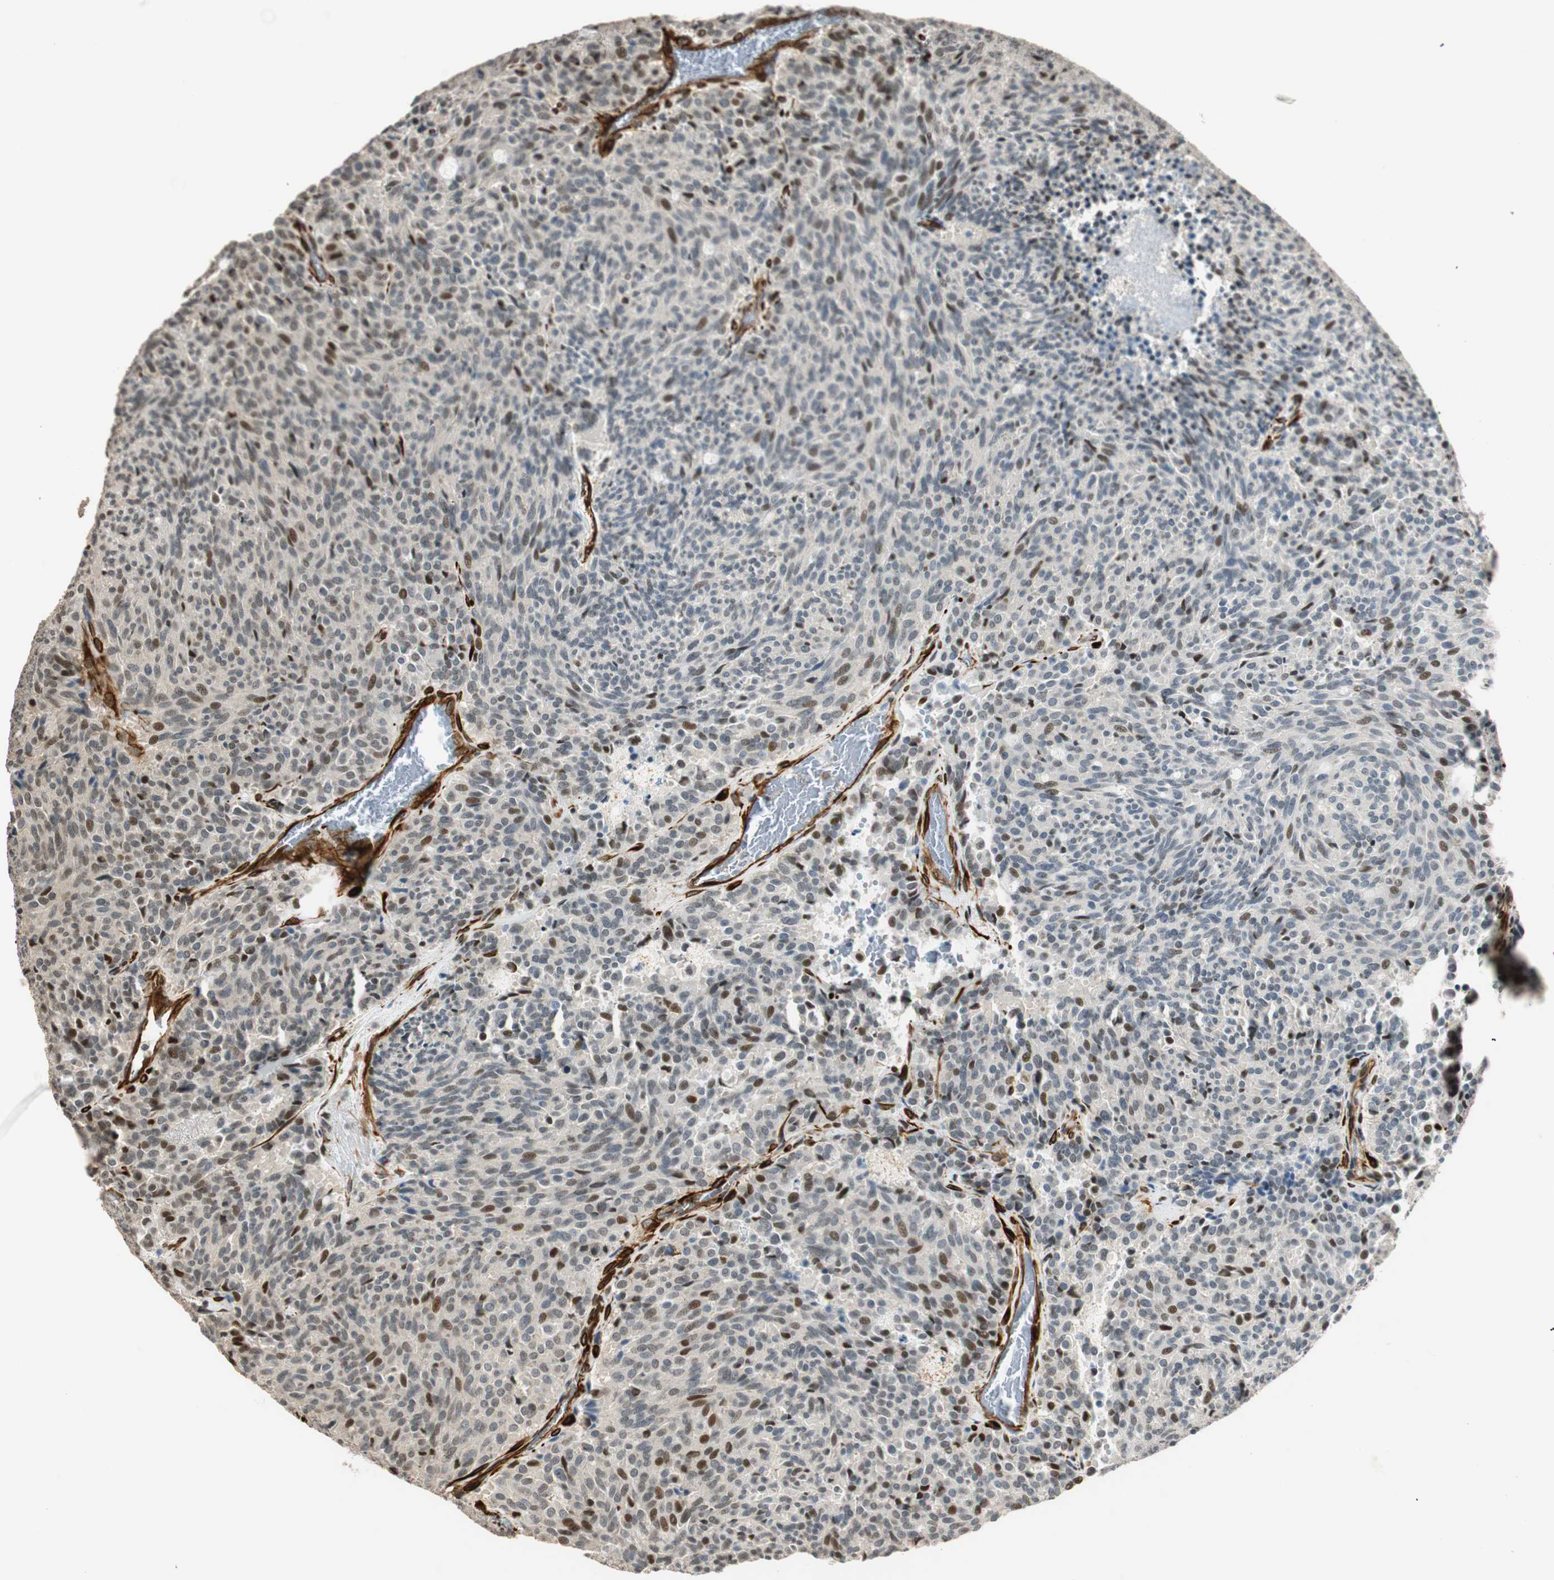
{"staining": {"intensity": "weak", "quantity": "<25%", "location": "cytoplasmic/membranous,nuclear"}, "tissue": "carcinoid", "cell_type": "Tumor cells", "image_type": "cancer", "snomed": [{"axis": "morphology", "description": "Carcinoid, malignant, NOS"}, {"axis": "topography", "description": "Pancreas"}], "caption": "An immunohistochemistry (IHC) histopathology image of carcinoid (malignant) is shown. There is no staining in tumor cells of carcinoid (malignant).", "gene": "NES", "patient": {"sex": "female", "age": 54}}